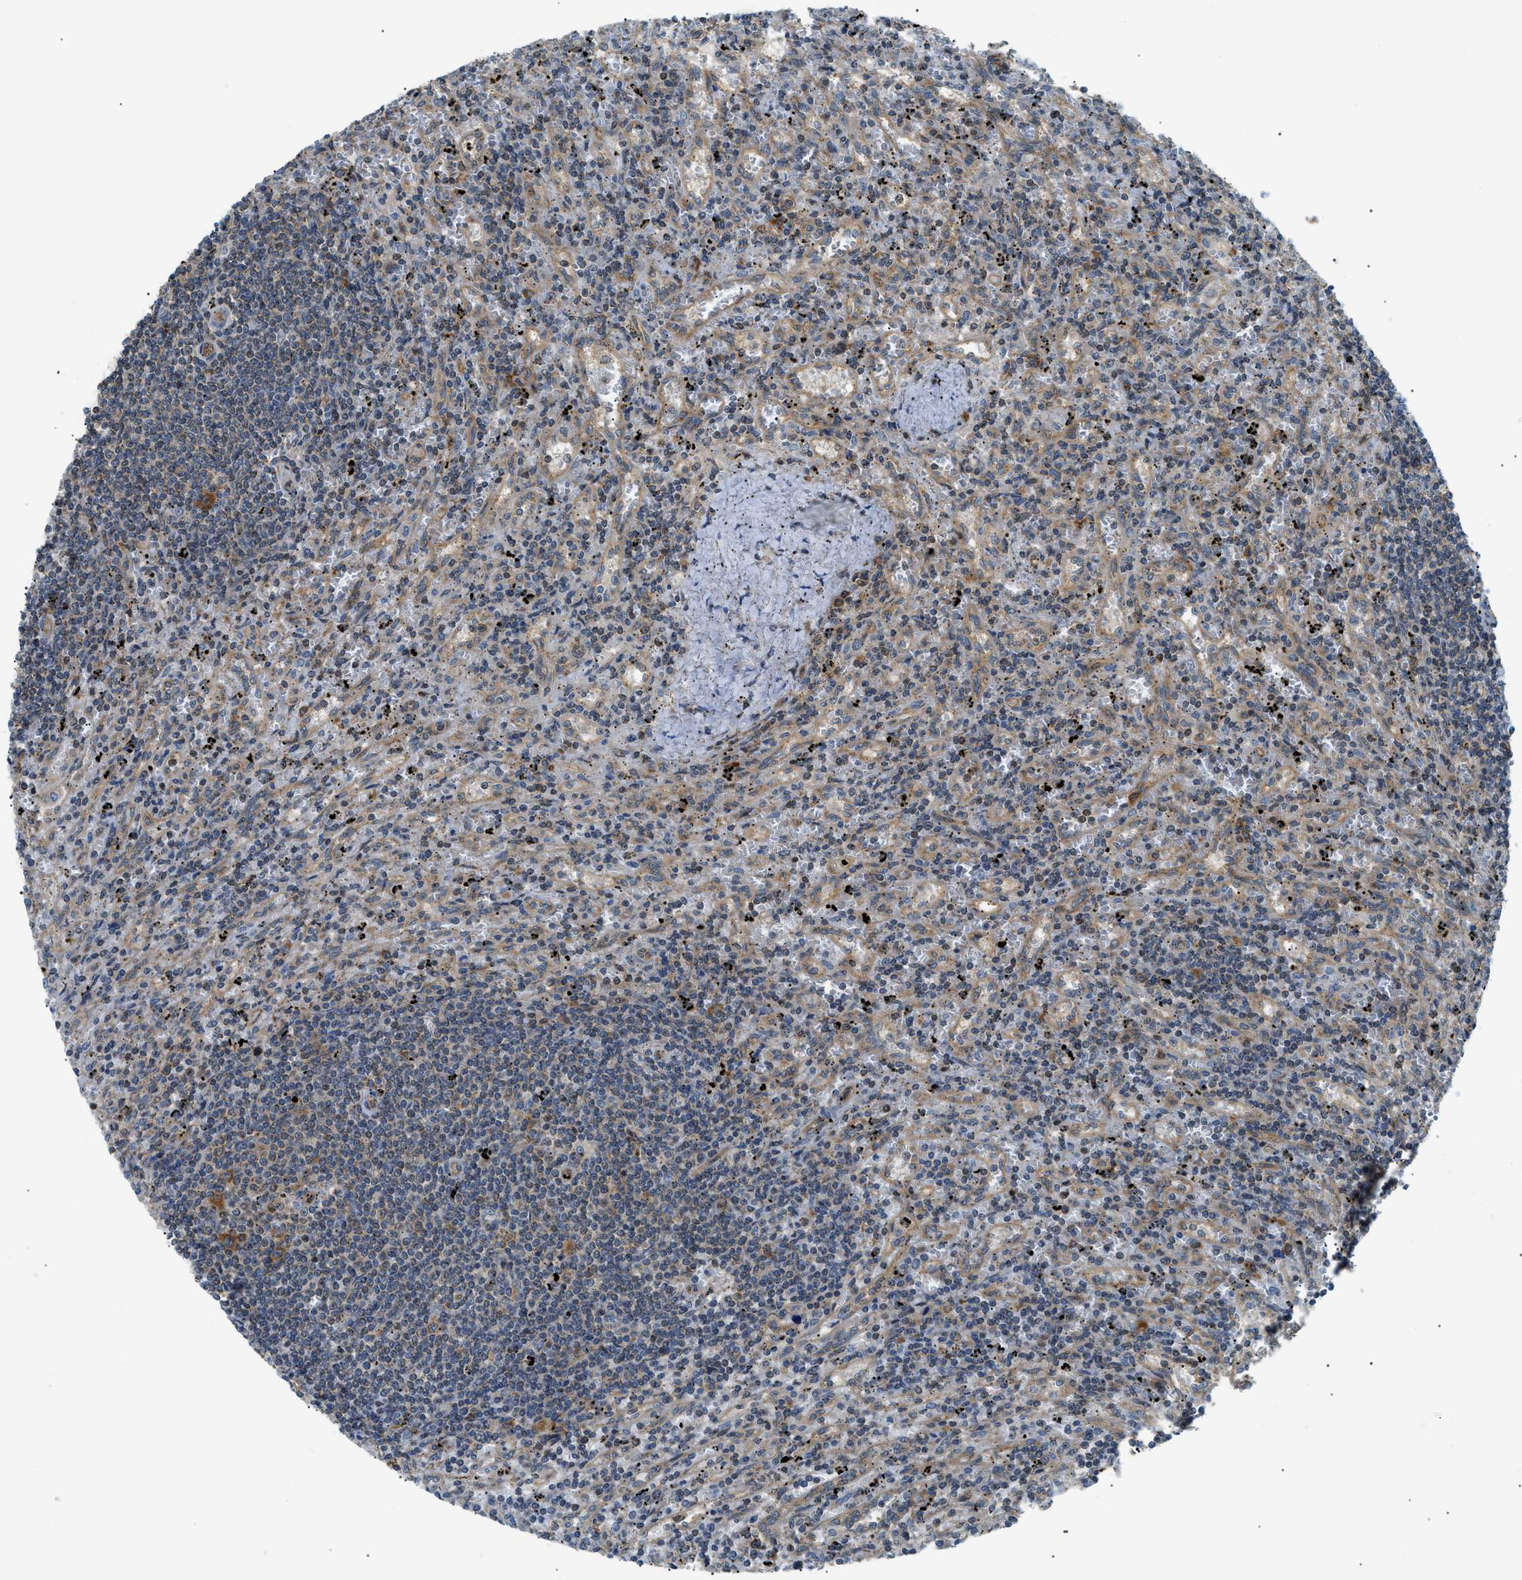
{"staining": {"intensity": "negative", "quantity": "none", "location": "none"}, "tissue": "lymphoma", "cell_type": "Tumor cells", "image_type": "cancer", "snomed": [{"axis": "morphology", "description": "Malignant lymphoma, non-Hodgkin's type, Low grade"}, {"axis": "topography", "description": "Spleen"}], "caption": "Immunohistochemistry (IHC) histopathology image of neoplastic tissue: low-grade malignant lymphoma, non-Hodgkin's type stained with DAB (3,3'-diaminobenzidine) shows no significant protein staining in tumor cells.", "gene": "SRPK1", "patient": {"sex": "male", "age": 76}}